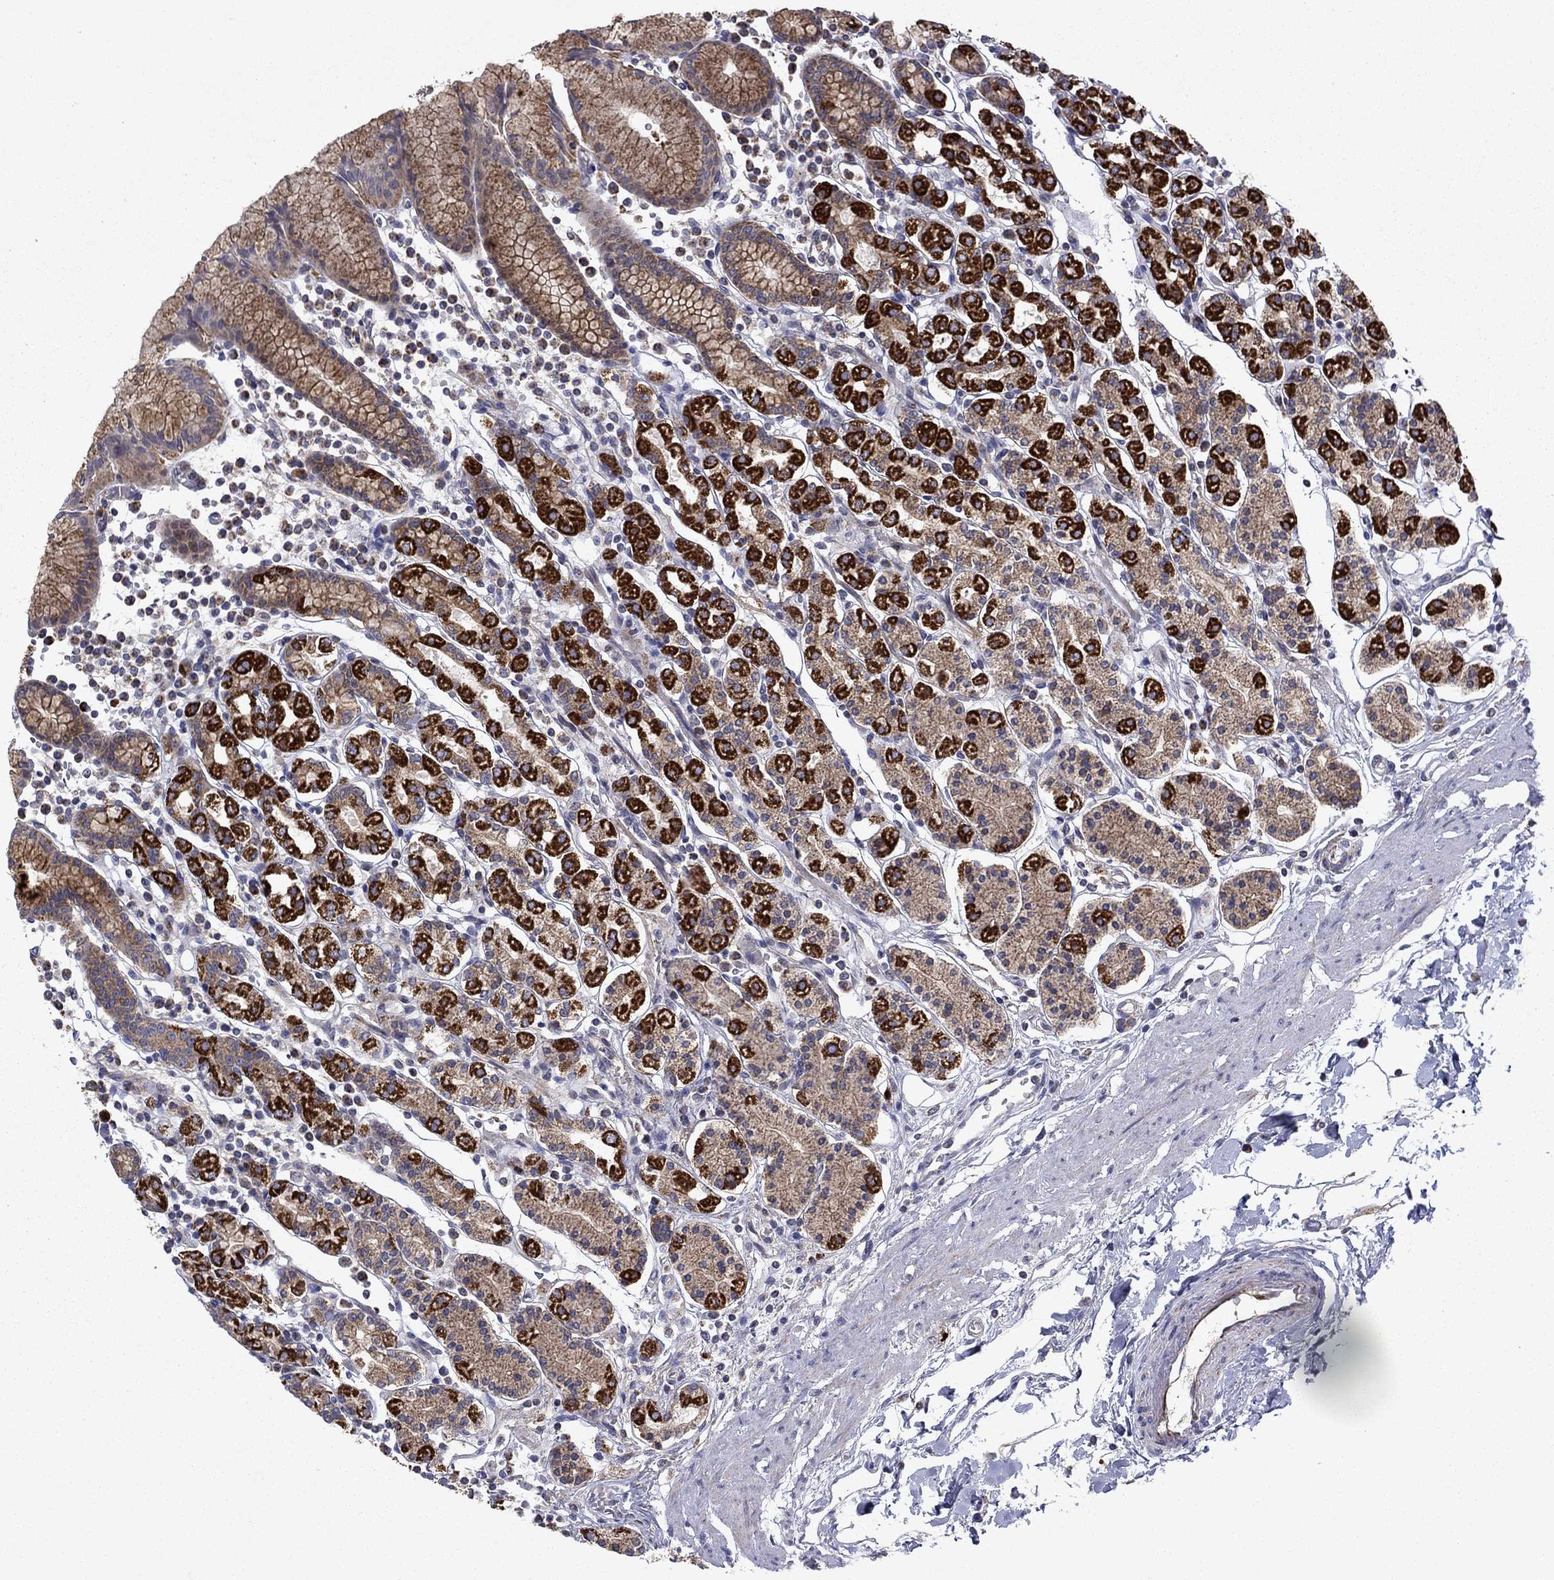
{"staining": {"intensity": "strong", "quantity": "25%-75%", "location": "cytoplasmic/membranous"}, "tissue": "stomach", "cell_type": "Glandular cells", "image_type": "normal", "snomed": [{"axis": "morphology", "description": "Normal tissue, NOS"}, {"axis": "topography", "description": "Stomach, upper"}, {"axis": "topography", "description": "Stomach"}], "caption": "Approximately 25%-75% of glandular cells in normal human stomach reveal strong cytoplasmic/membranous protein positivity as visualized by brown immunohistochemical staining.", "gene": "DOP1B", "patient": {"sex": "male", "age": 62}}